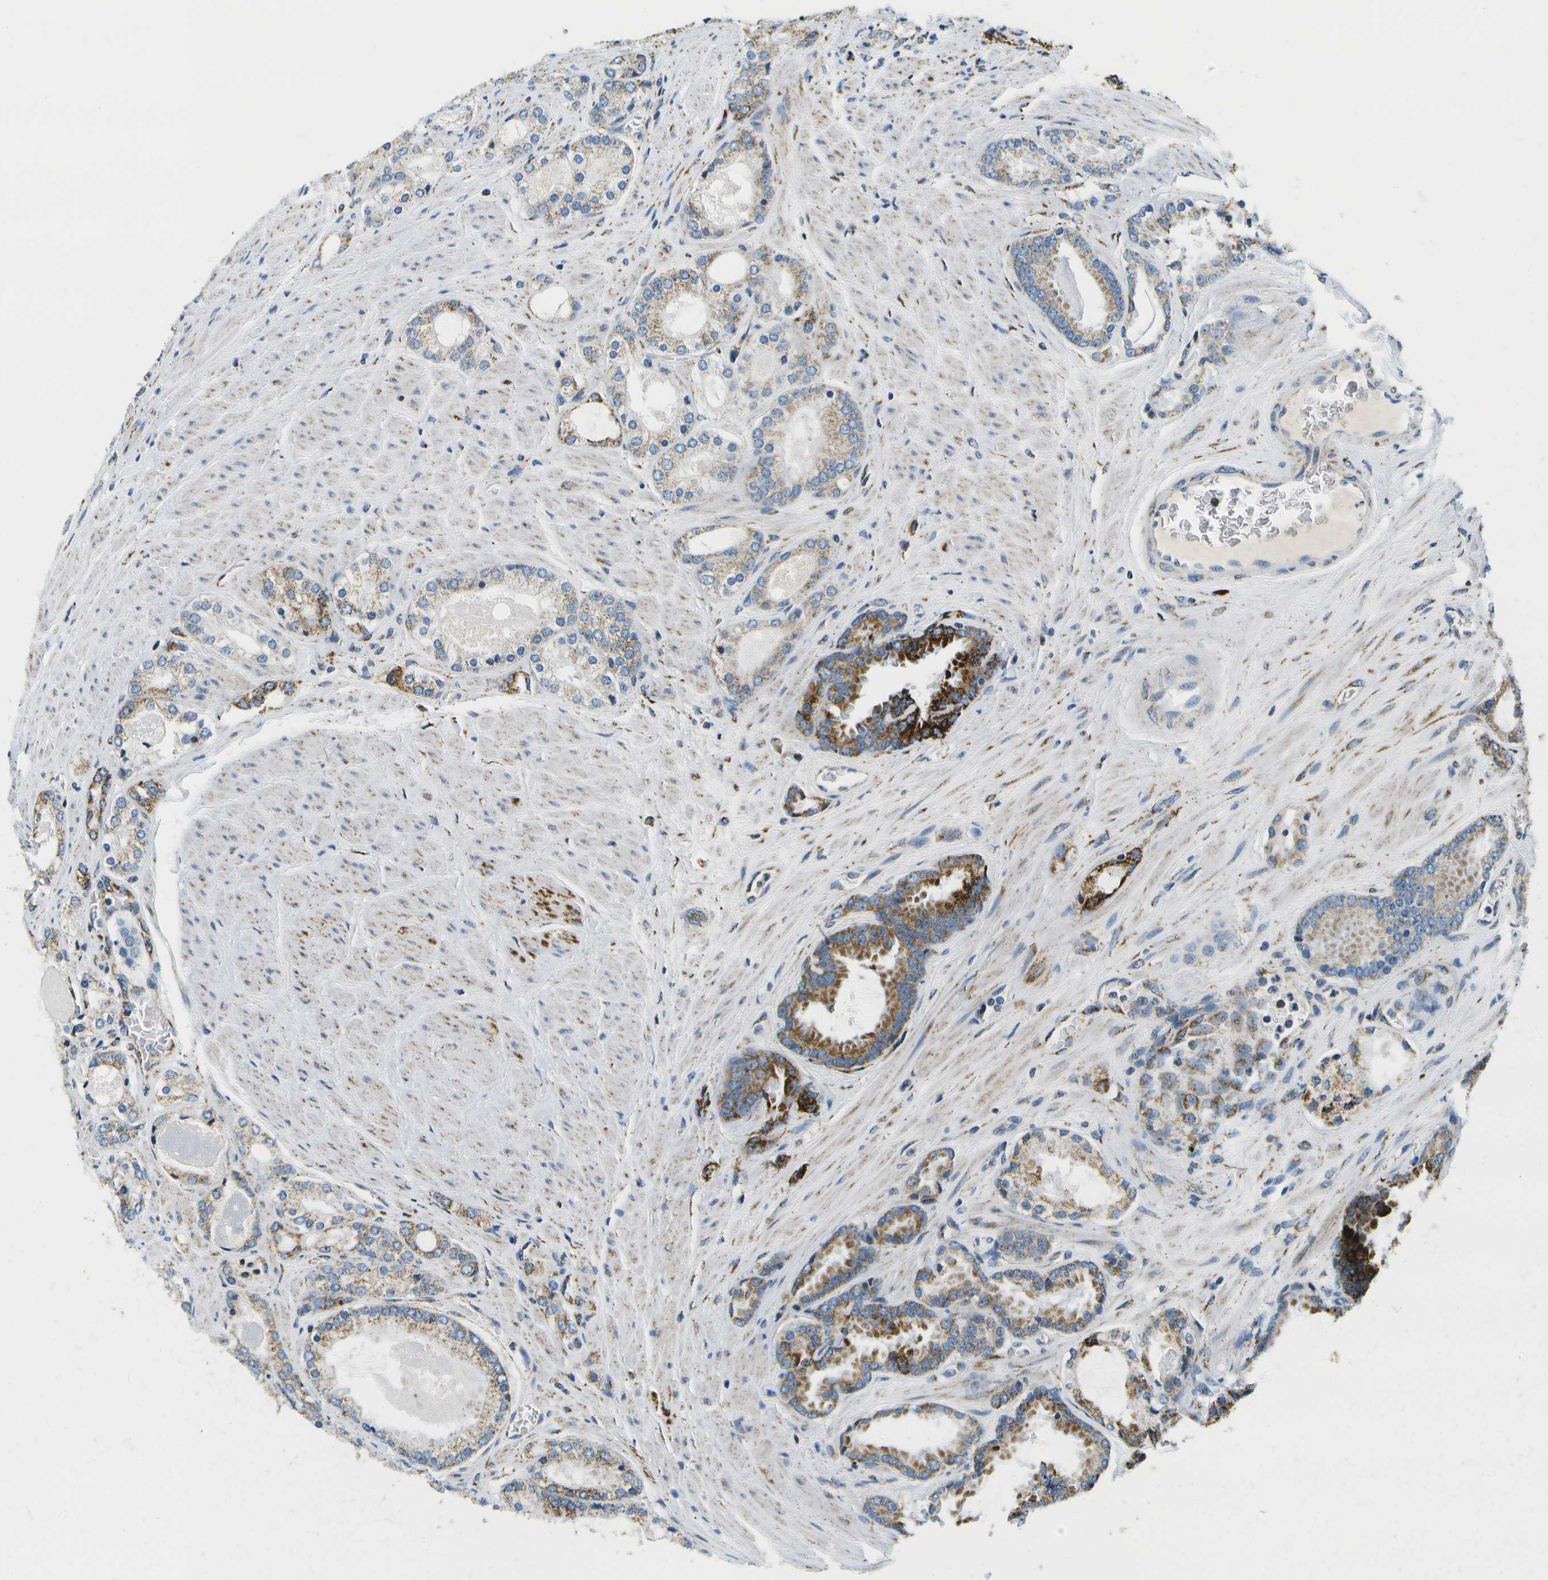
{"staining": {"intensity": "moderate", "quantity": "25%-75%", "location": "cytoplasmic/membranous"}, "tissue": "prostate cancer", "cell_type": "Tumor cells", "image_type": "cancer", "snomed": [{"axis": "morphology", "description": "Adenocarcinoma, High grade"}, {"axis": "topography", "description": "Prostate"}], "caption": "A medium amount of moderate cytoplasmic/membranous positivity is seen in approximately 25%-75% of tumor cells in prostate cancer (adenocarcinoma (high-grade)) tissue.", "gene": "HLCS", "patient": {"sex": "male", "age": 65}}